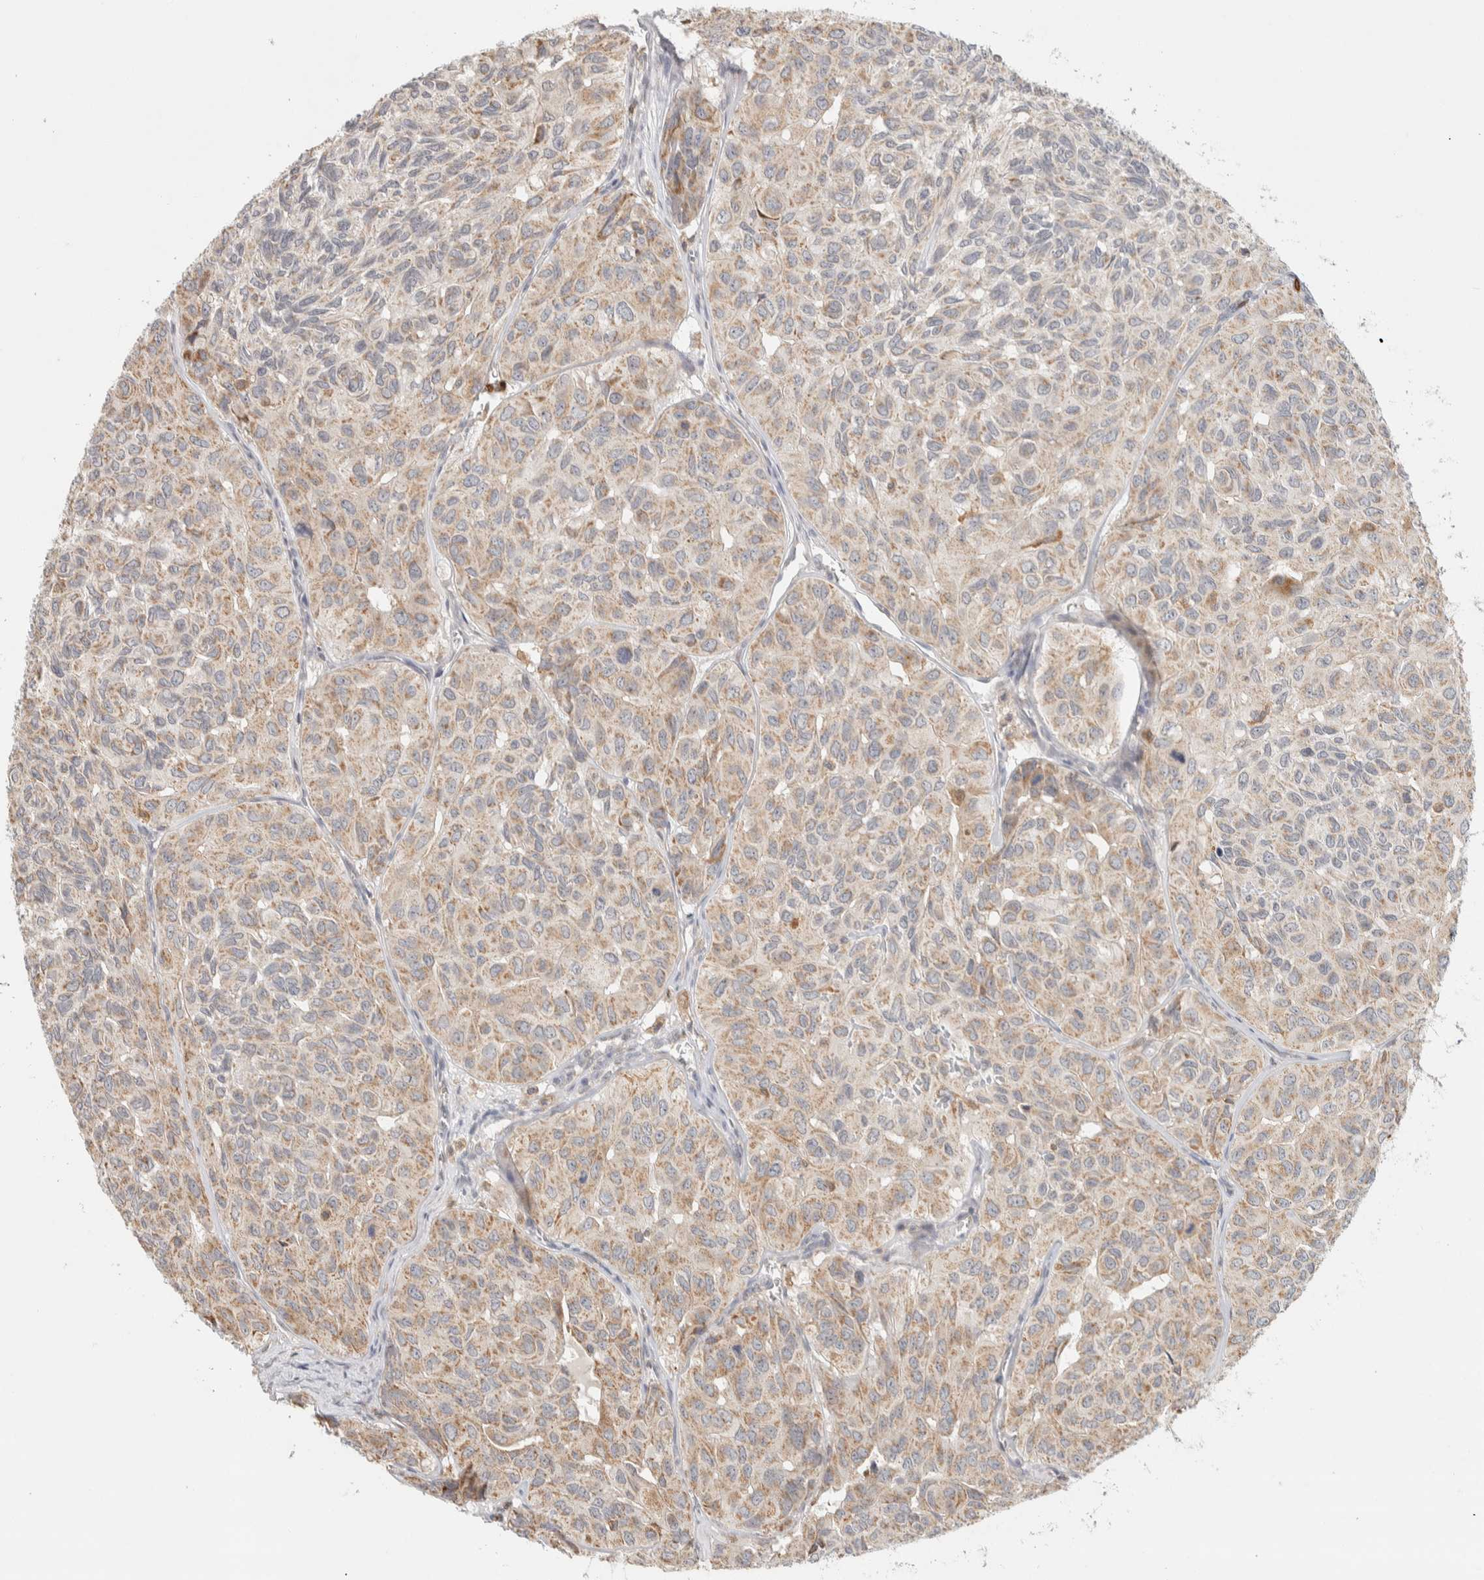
{"staining": {"intensity": "moderate", "quantity": "25%-75%", "location": "cytoplasmic/membranous"}, "tissue": "head and neck cancer", "cell_type": "Tumor cells", "image_type": "cancer", "snomed": [{"axis": "morphology", "description": "Adenocarcinoma, NOS"}, {"axis": "topography", "description": "Salivary gland, NOS"}, {"axis": "topography", "description": "Head-Neck"}], "caption": "Head and neck adenocarcinoma stained with a protein marker shows moderate staining in tumor cells.", "gene": "RUNDC1", "patient": {"sex": "female", "age": 76}}